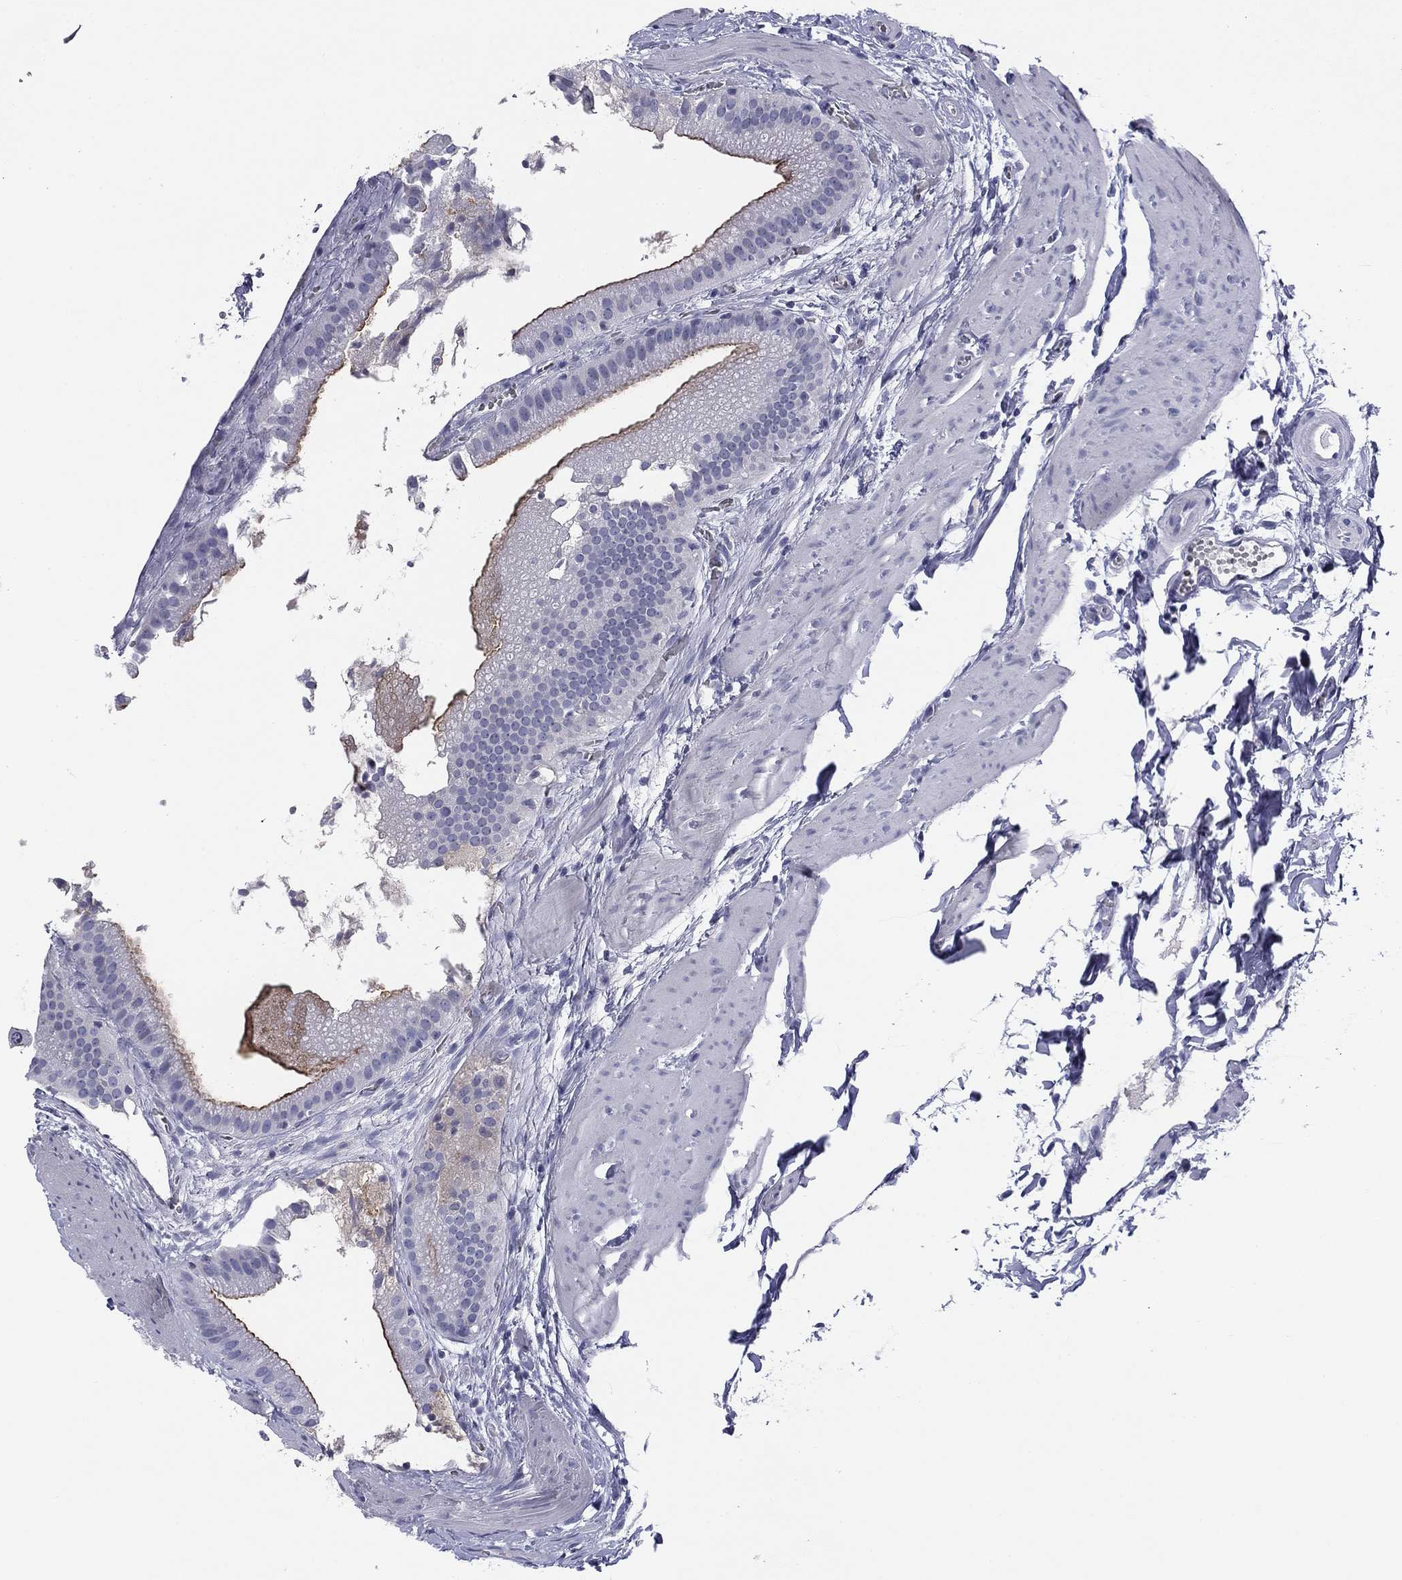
{"staining": {"intensity": "strong", "quantity": "<25%", "location": "cytoplasmic/membranous"}, "tissue": "gallbladder", "cell_type": "Glandular cells", "image_type": "normal", "snomed": [{"axis": "morphology", "description": "Normal tissue, NOS"}, {"axis": "topography", "description": "Gallbladder"}], "caption": "Brown immunohistochemical staining in normal gallbladder exhibits strong cytoplasmic/membranous positivity in approximately <25% of glandular cells. The staining was performed using DAB (3,3'-diaminobenzidine) to visualize the protein expression in brown, while the nuclei were stained in blue with hematoxylin (Magnification: 20x).", "gene": "ABCC2", "patient": {"sex": "male", "age": 67}}